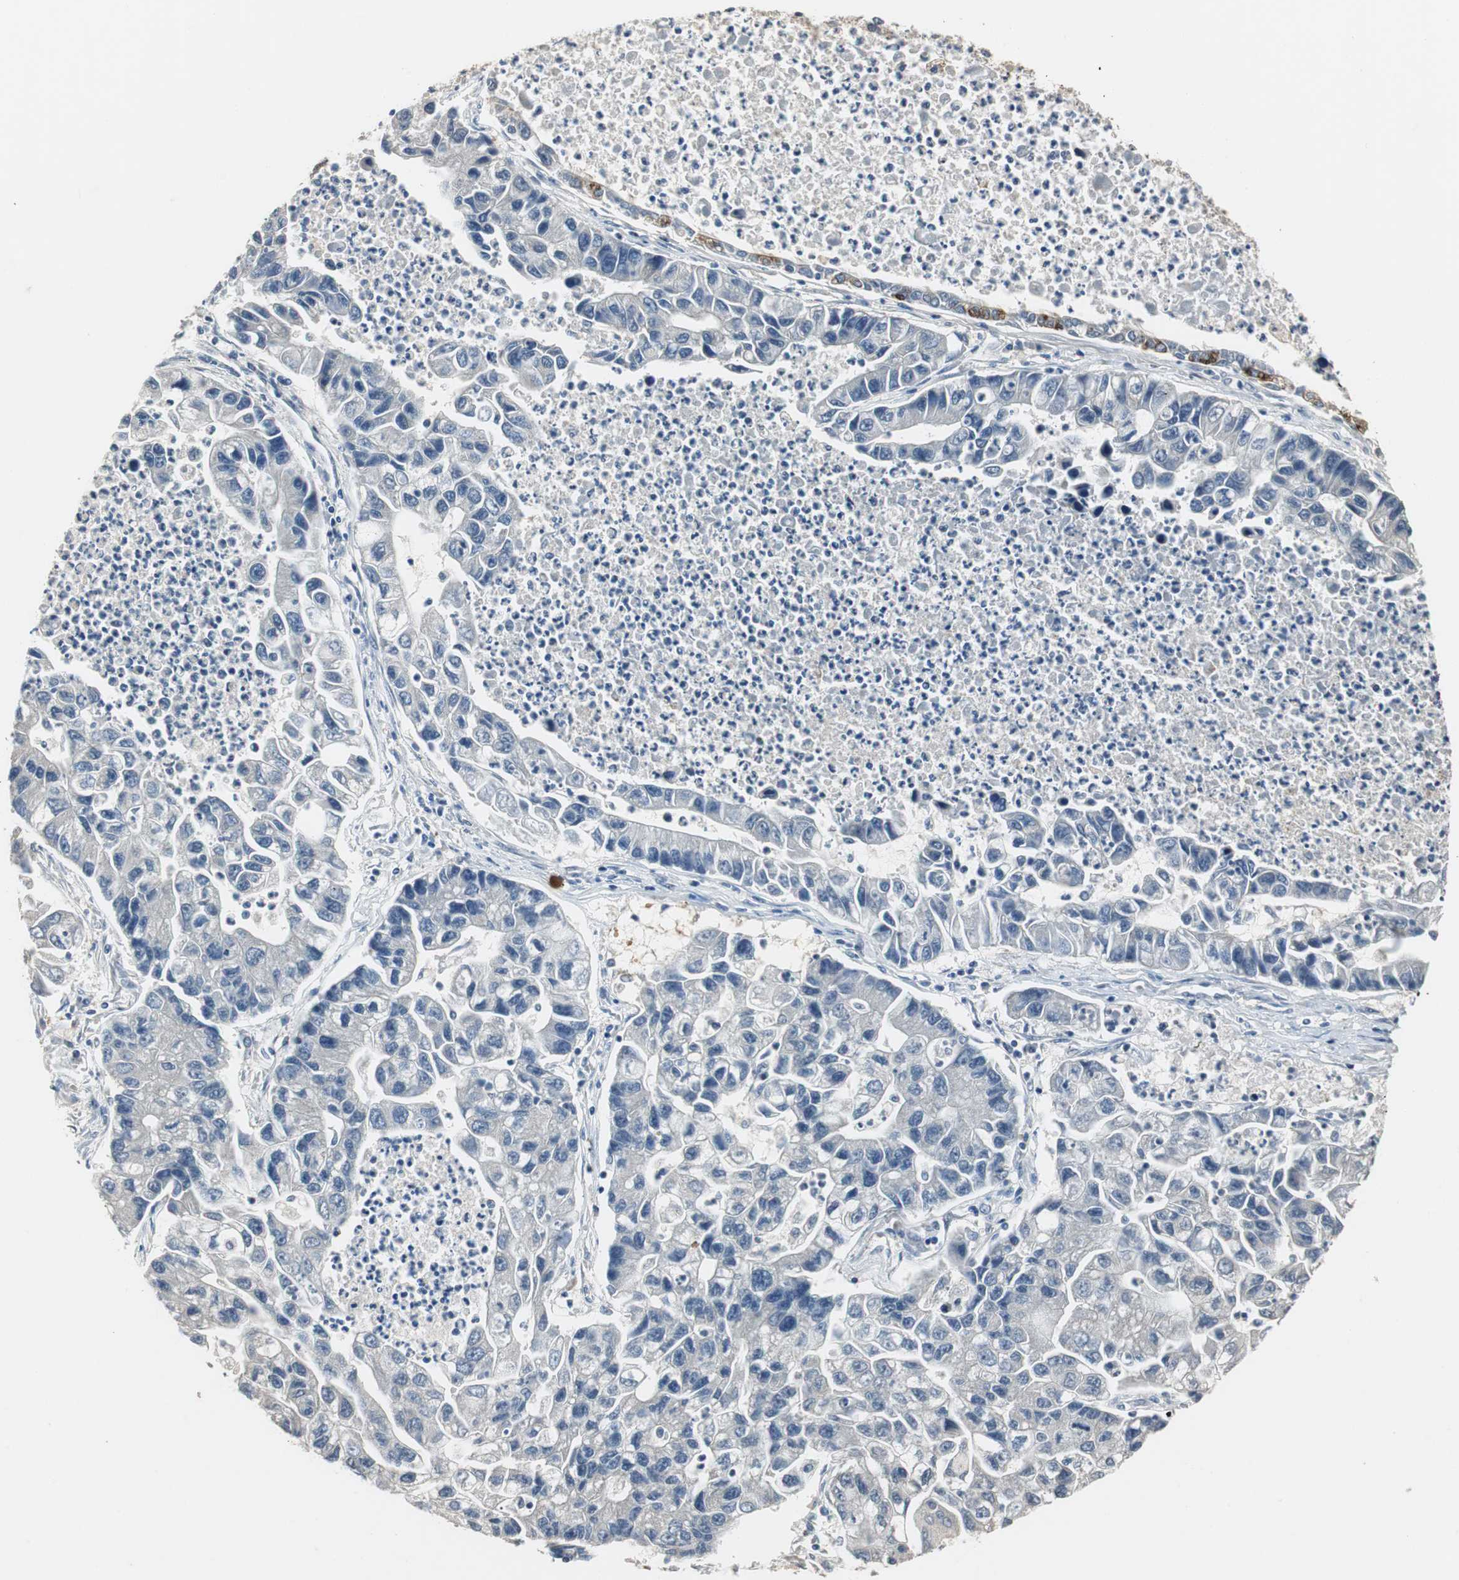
{"staining": {"intensity": "negative", "quantity": "none", "location": "none"}, "tissue": "lung cancer", "cell_type": "Tumor cells", "image_type": "cancer", "snomed": [{"axis": "morphology", "description": "Adenocarcinoma, NOS"}, {"axis": "topography", "description": "Lung"}], "caption": "Tumor cells are negative for protein expression in human adenocarcinoma (lung).", "gene": "PTPRN2", "patient": {"sex": "female", "age": 51}}